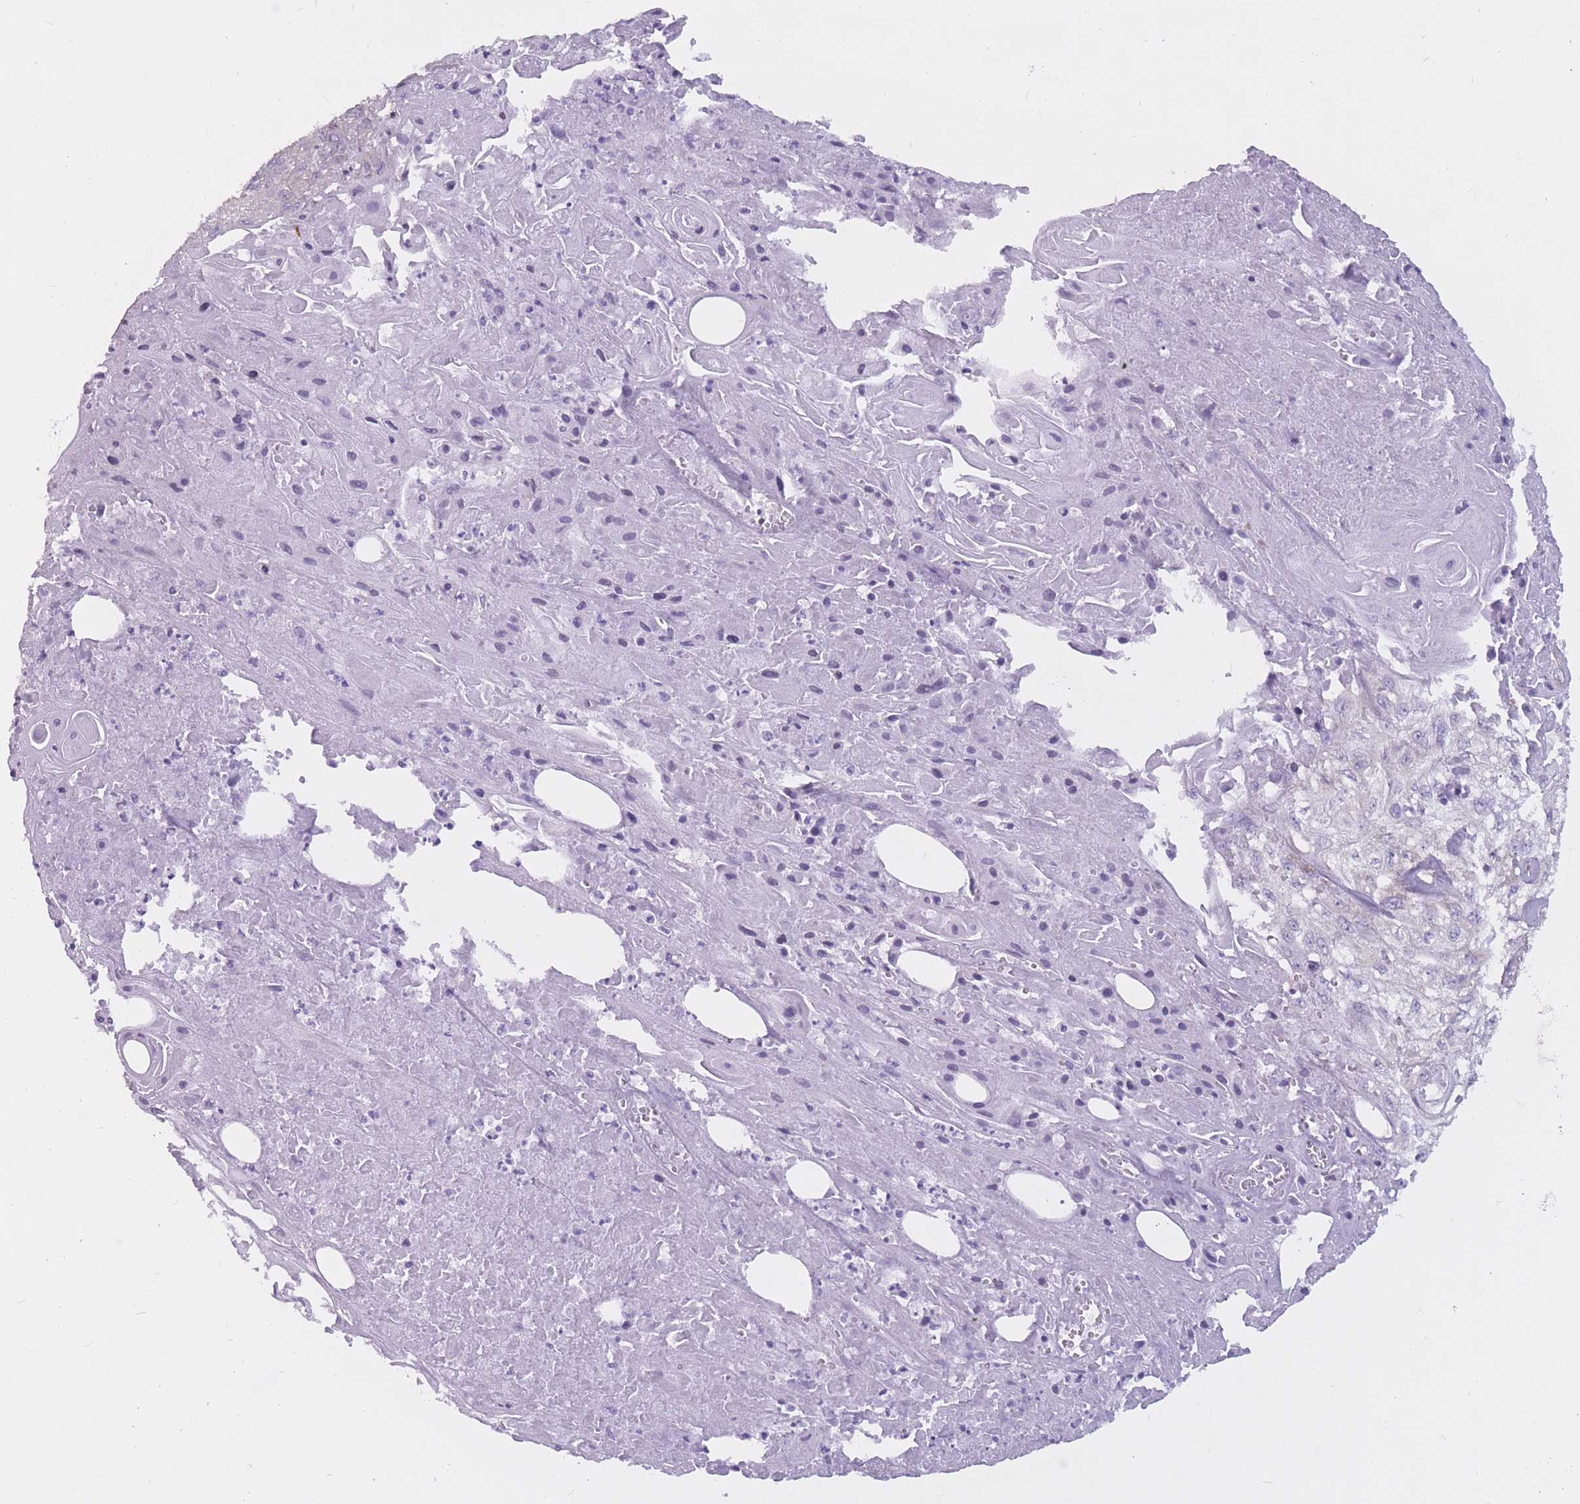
{"staining": {"intensity": "moderate", "quantity": "<25%", "location": "cytoplasmic/membranous"}, "tissue": "skin cancer", "cell_type": "Tumor cells", "image_type": "cancer", "snomed": [{"axis": "morphology", "description": "Squamous cell carcinoma, NOS"}, {"axis": "morphology", "description": "Squamous cell carcinoma, metastatic, NOS"}, {"axis": "topography", "description": "Skin"}, {"axis": "topography", "description": "Lymph node"}], "caption": "Skin cancer was stained to show a protein in brown. There is low levels of moderate cytoplasmic/membranous positivity in about <25% of tumor cells.", "gene": "RPL18", "patient": {"sex": "male", "age": 75}}